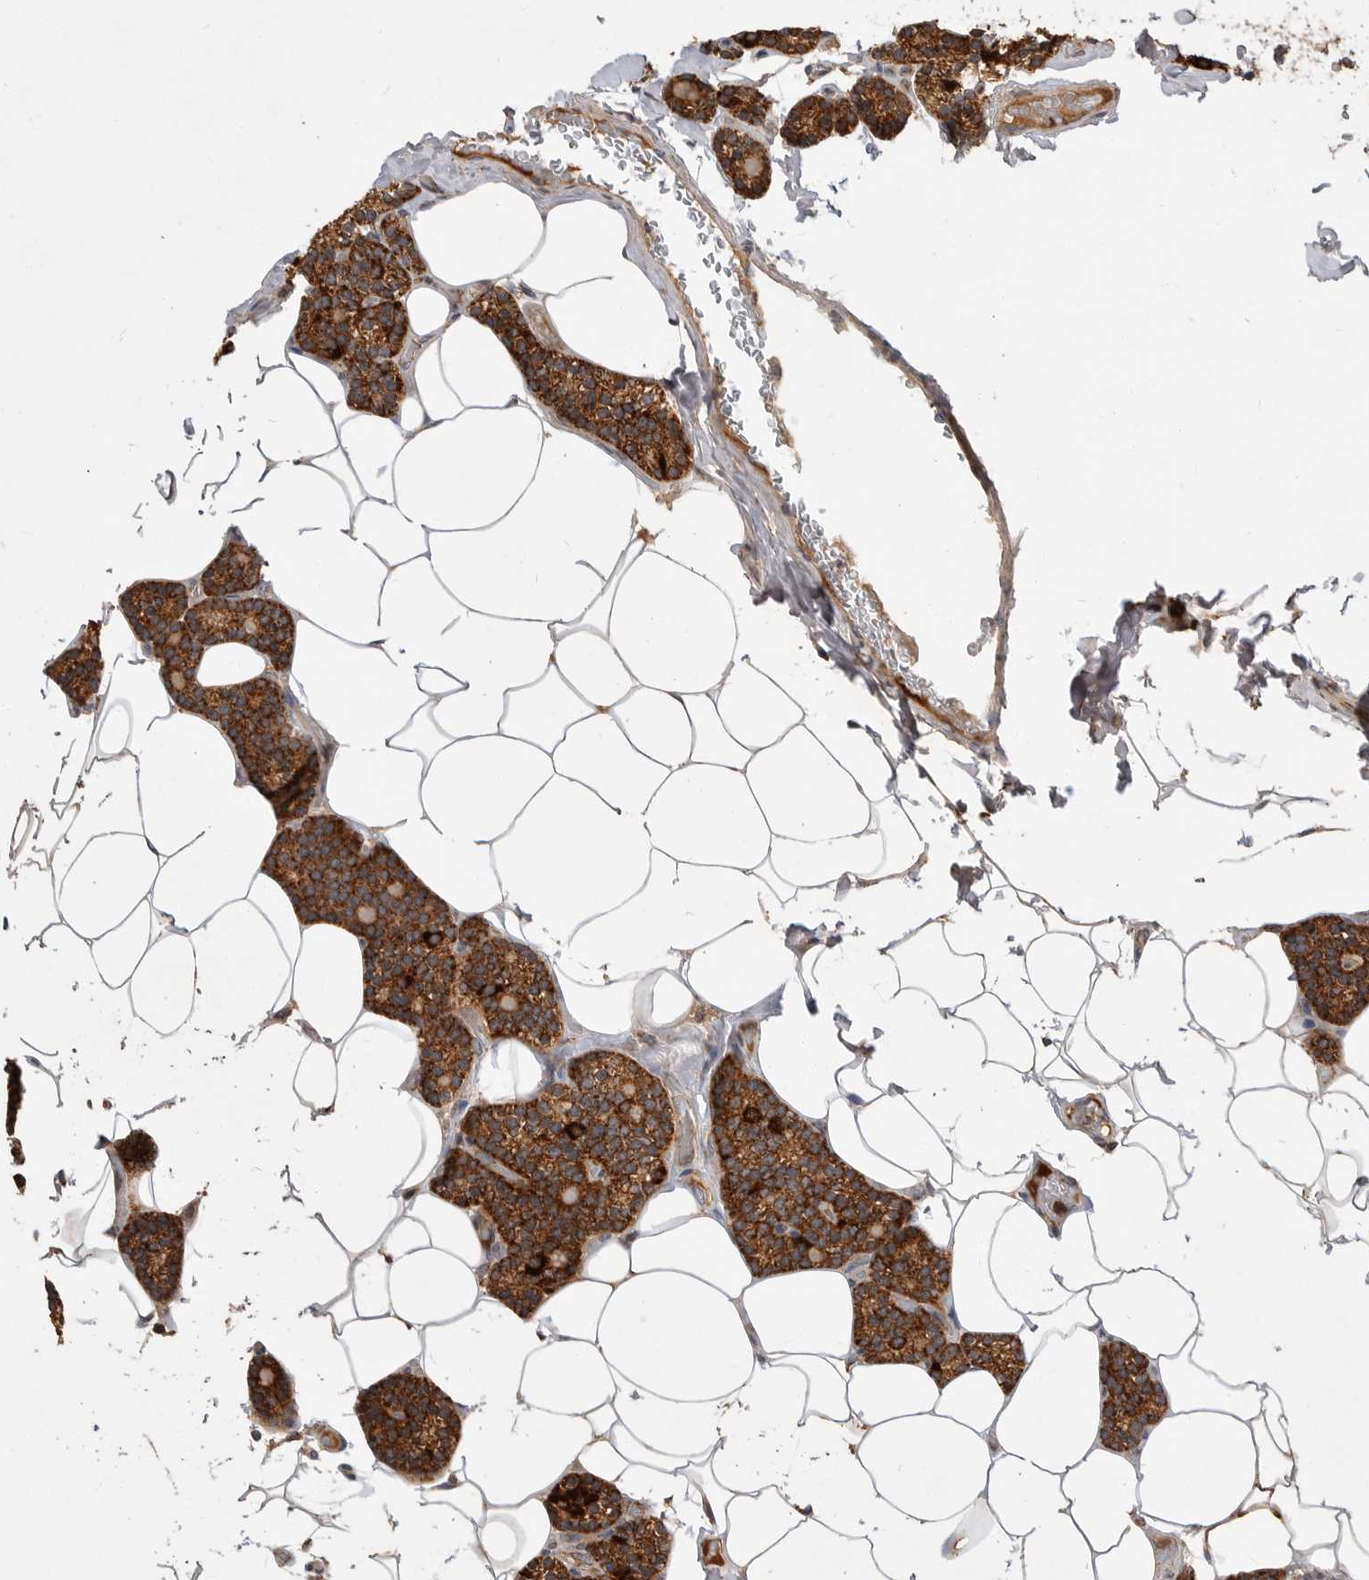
{"staining": {"intensity": "strong", "quantity": ">75%", "location": "cytoplasmic/membranous"}, "tissue": "parathyroid gland", "cell_type": "Glandular cells", "image_type": "normal", "snomed": [{"axis": "morphology", "description": "Normal tissue, NOS"}, {"axis": "topography", "description": "Parathyroid gland"}], "caption": "A histopathology image of human parathyroid gland stained for a protein displays strong cytoplasmic/membranous brown staining in glandular cells. Using DAB (3,3'-diaminobenzidine) (brown) and hematoxylin (blue) stains, captured at high magnification using brightfield microscopy.", "gene": "KYAT3", "patient": {"sex": "male", "age": 52}}